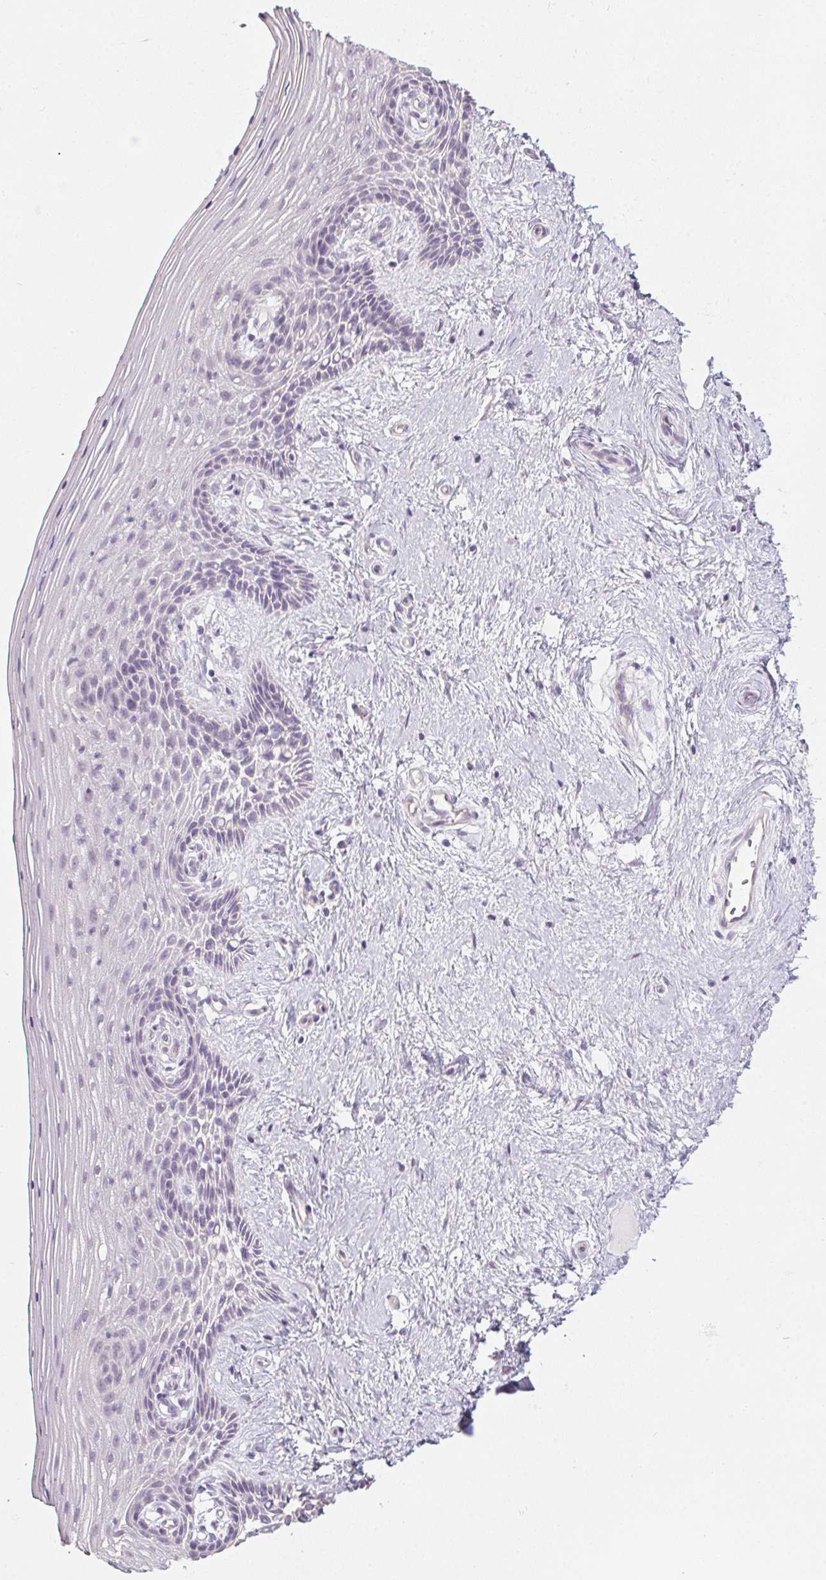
{"staining": {"intensity": "negative", "quantity": "none", "location": "none"}, "tissue": "vagina", "cell_type": "Squamous epithelial cells", "image_type": "normal", "snomed": [{"axis": "morphology", "description": "Normal tissue, NOS"}, {"axis": "topography", "description": "Vagina"}], "caption": "Micrograph shows no protein expression in squamous epithelial cells of benign vagina. (Stains: DAB immunohistochemistry with hematoxylin counter stain, Microscopy: brightfield microscopy at high magnification).", "gene": "CTCFL", "patient": {"sex": "female", "age": 45}}